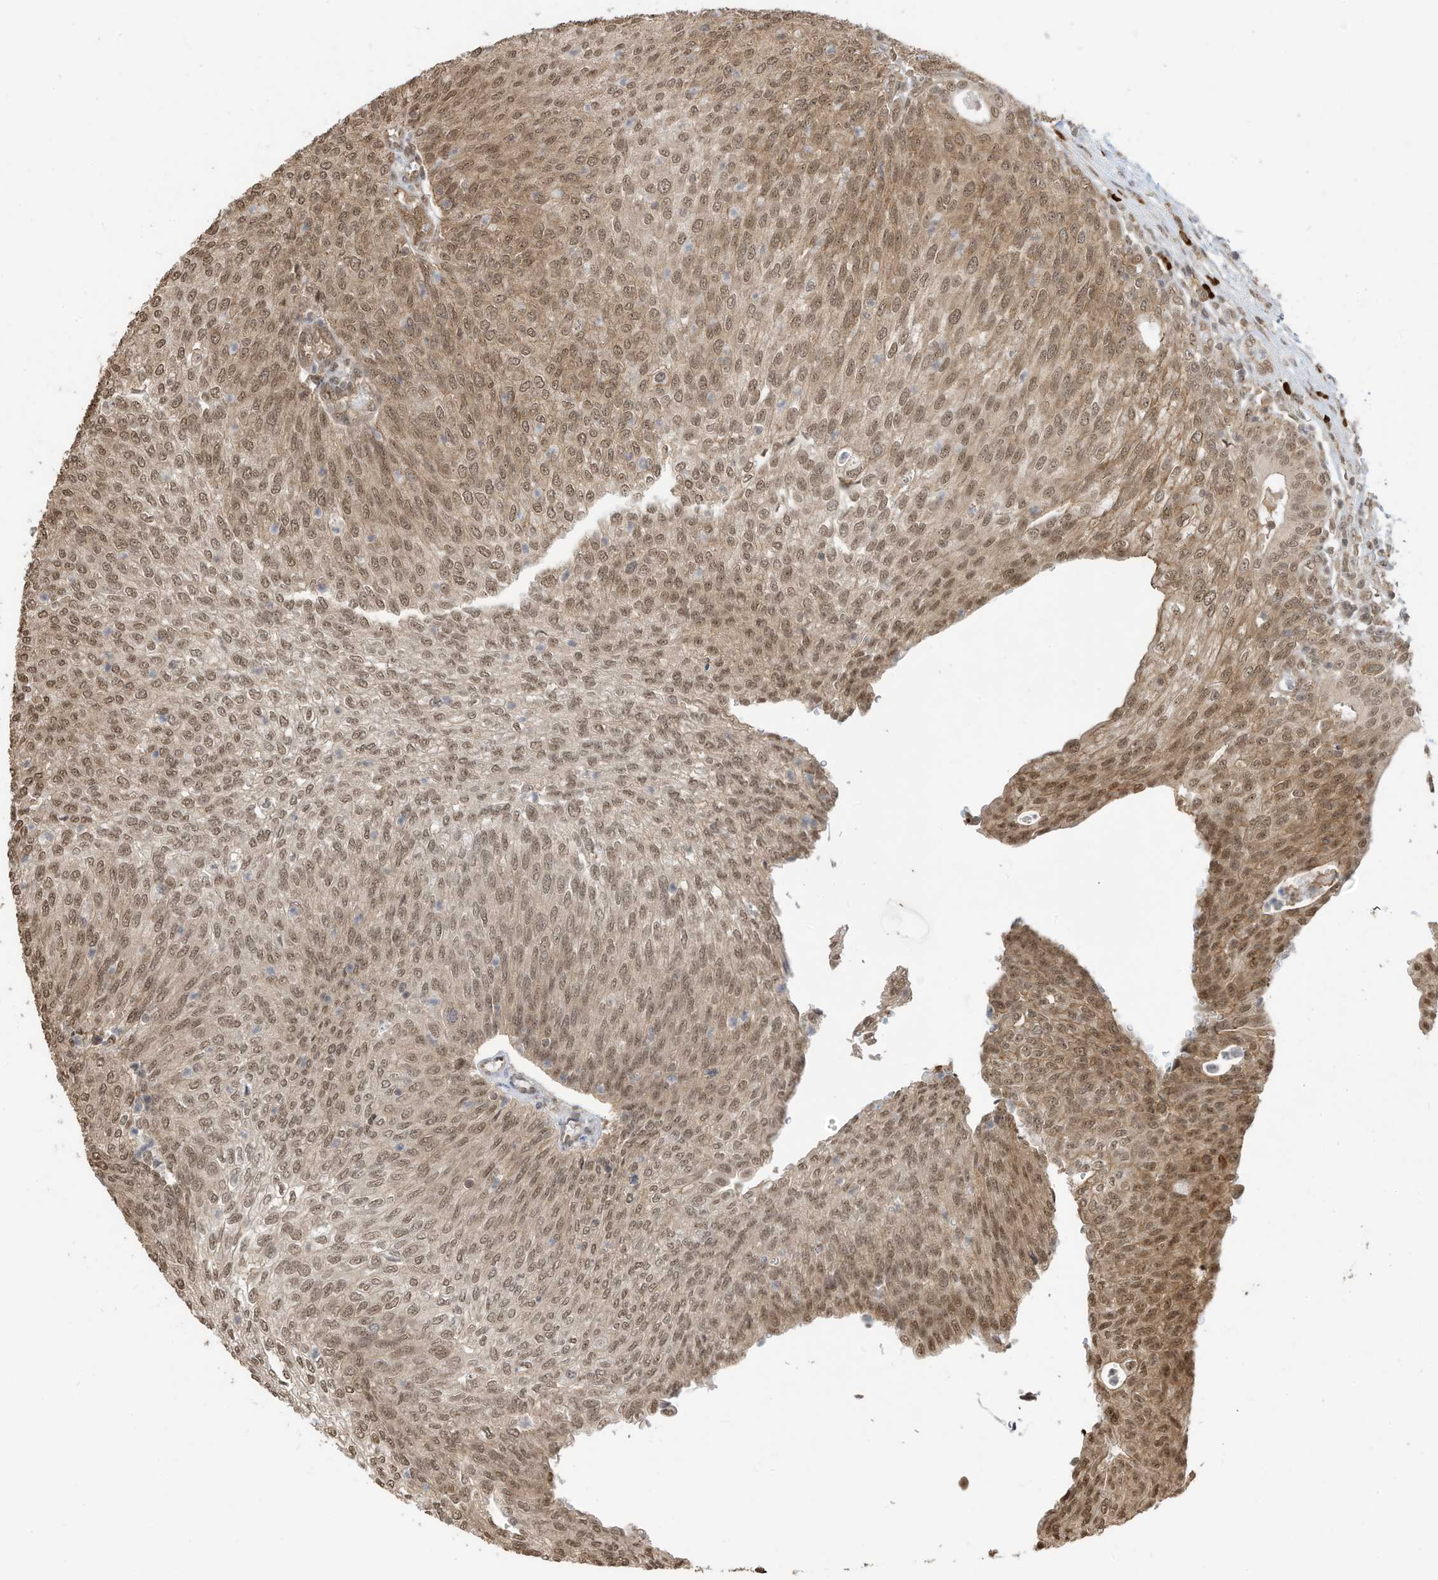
{"staining": {"intensity": "moderate", "quantity": ">75%", "location": "nuclear"}, "tissue": "urothelial cancer", "cell_type": "Tumor cells", "image_type": "cancer", "snomed": [{"axis": "morphology", "description": "Urothelial carcinoma, Low grade"}, {"axis": "topography", "description": "Urinary bladder"}], "caption": "The photomicrograph reveals immunohistochemical staining of urothelial cancer. There is moderate nuclear staining is identified in about >75% of tumor cells.", "gene": "ZNF195", "patient": {"sex": "female", "age": 79}}